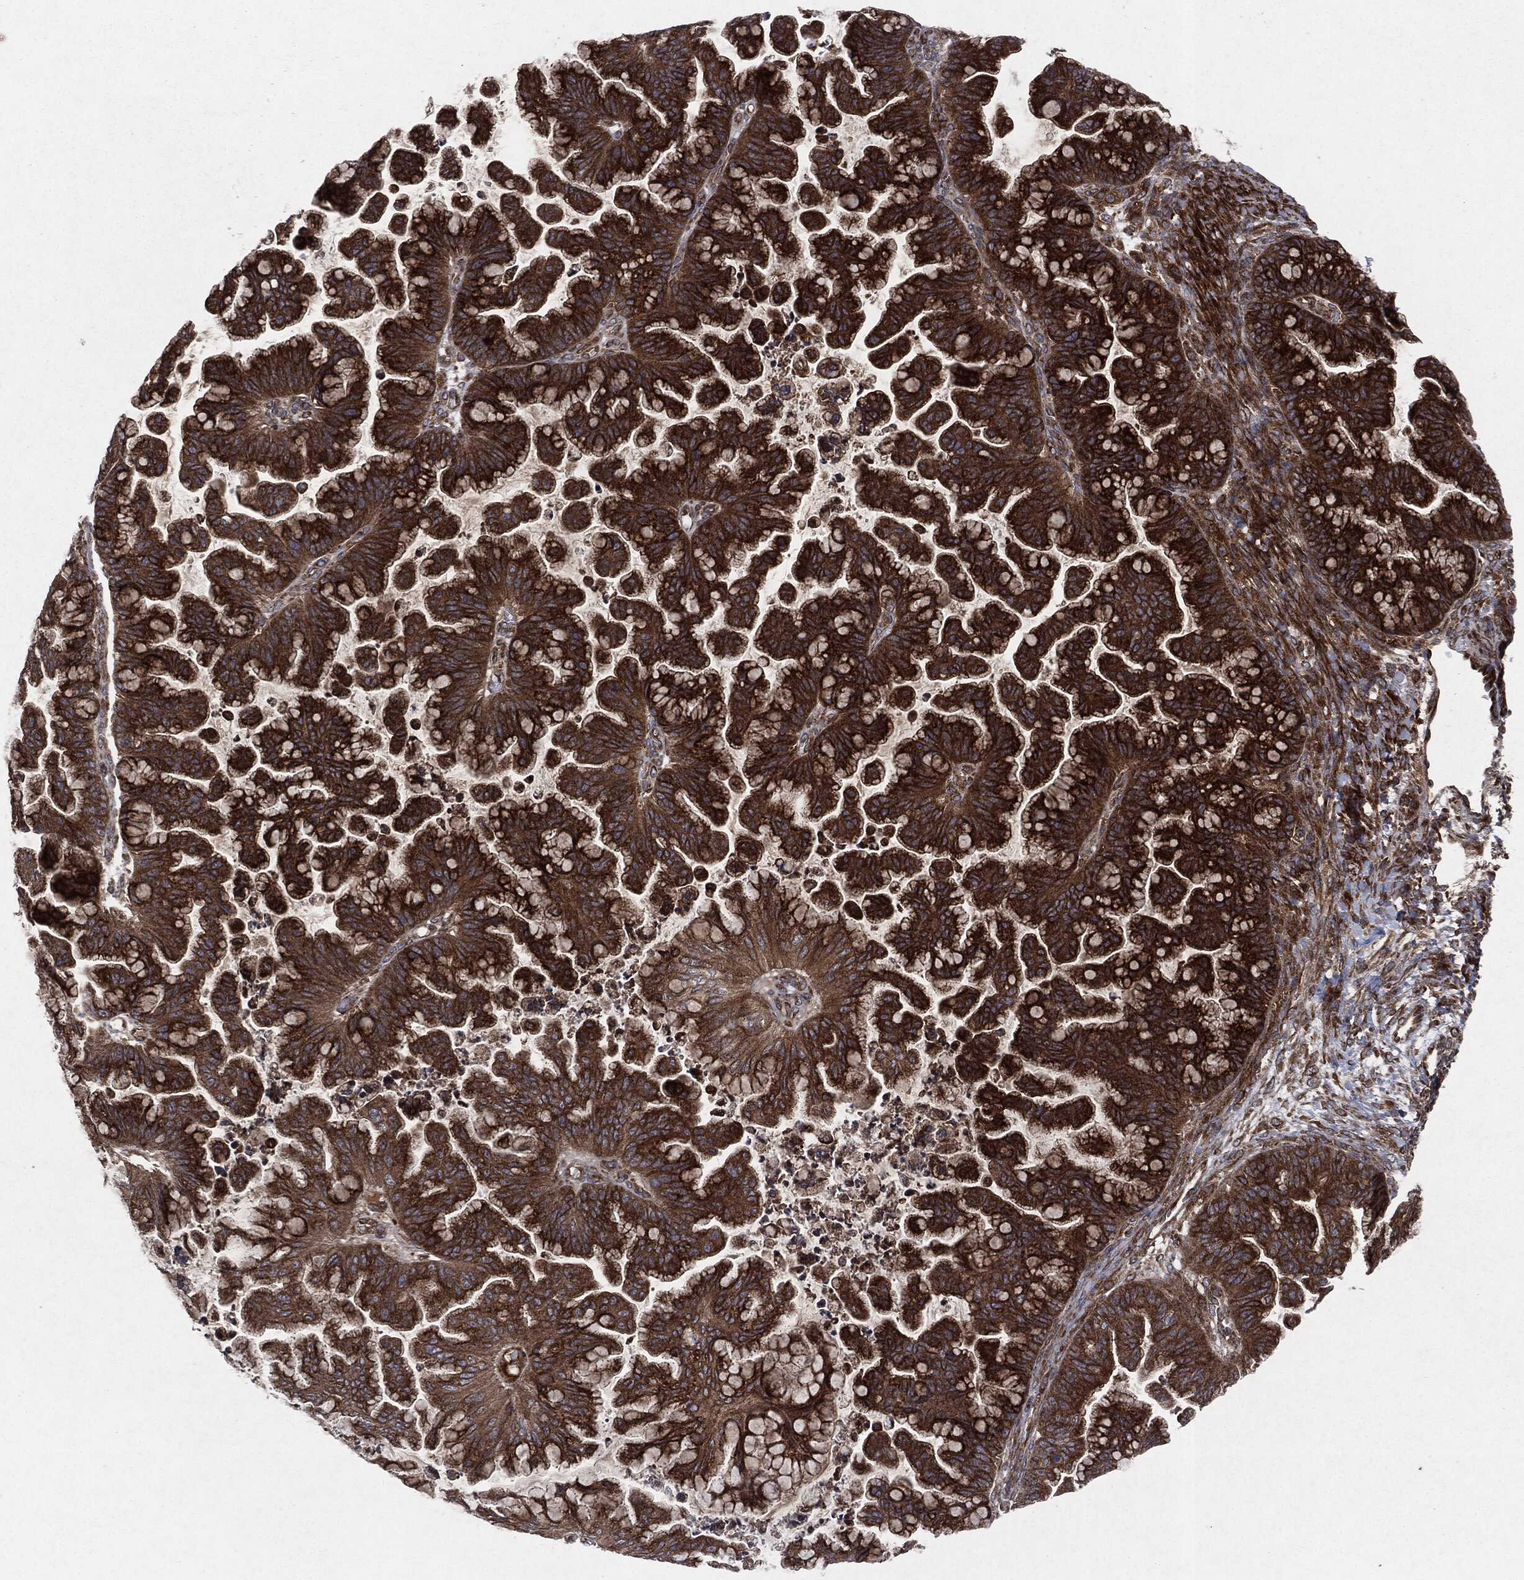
{"staining": {"intensity": "strong", "quantity": ">75%", "location": "cytoplasmic/membranous"}, "tissue": "ovarian cancer", "cell_type": "Tumor cells", "image_type": "cancer", "snomed": [{"axis": "morphology", "description": "Cystadenocarcinoma, mucinous, NOS"}, {"axis": "topography", "description": "Ovary"}], "caption": "This photomicrograph exhibits IHC staining of mucinous cystadenocarcinoma (ovarian), with high strong cytoplasmic/membranous expression in about >75% of tumor cells.", "gene": "RAF1", "patient": {"sex": "female", "age": 67}}